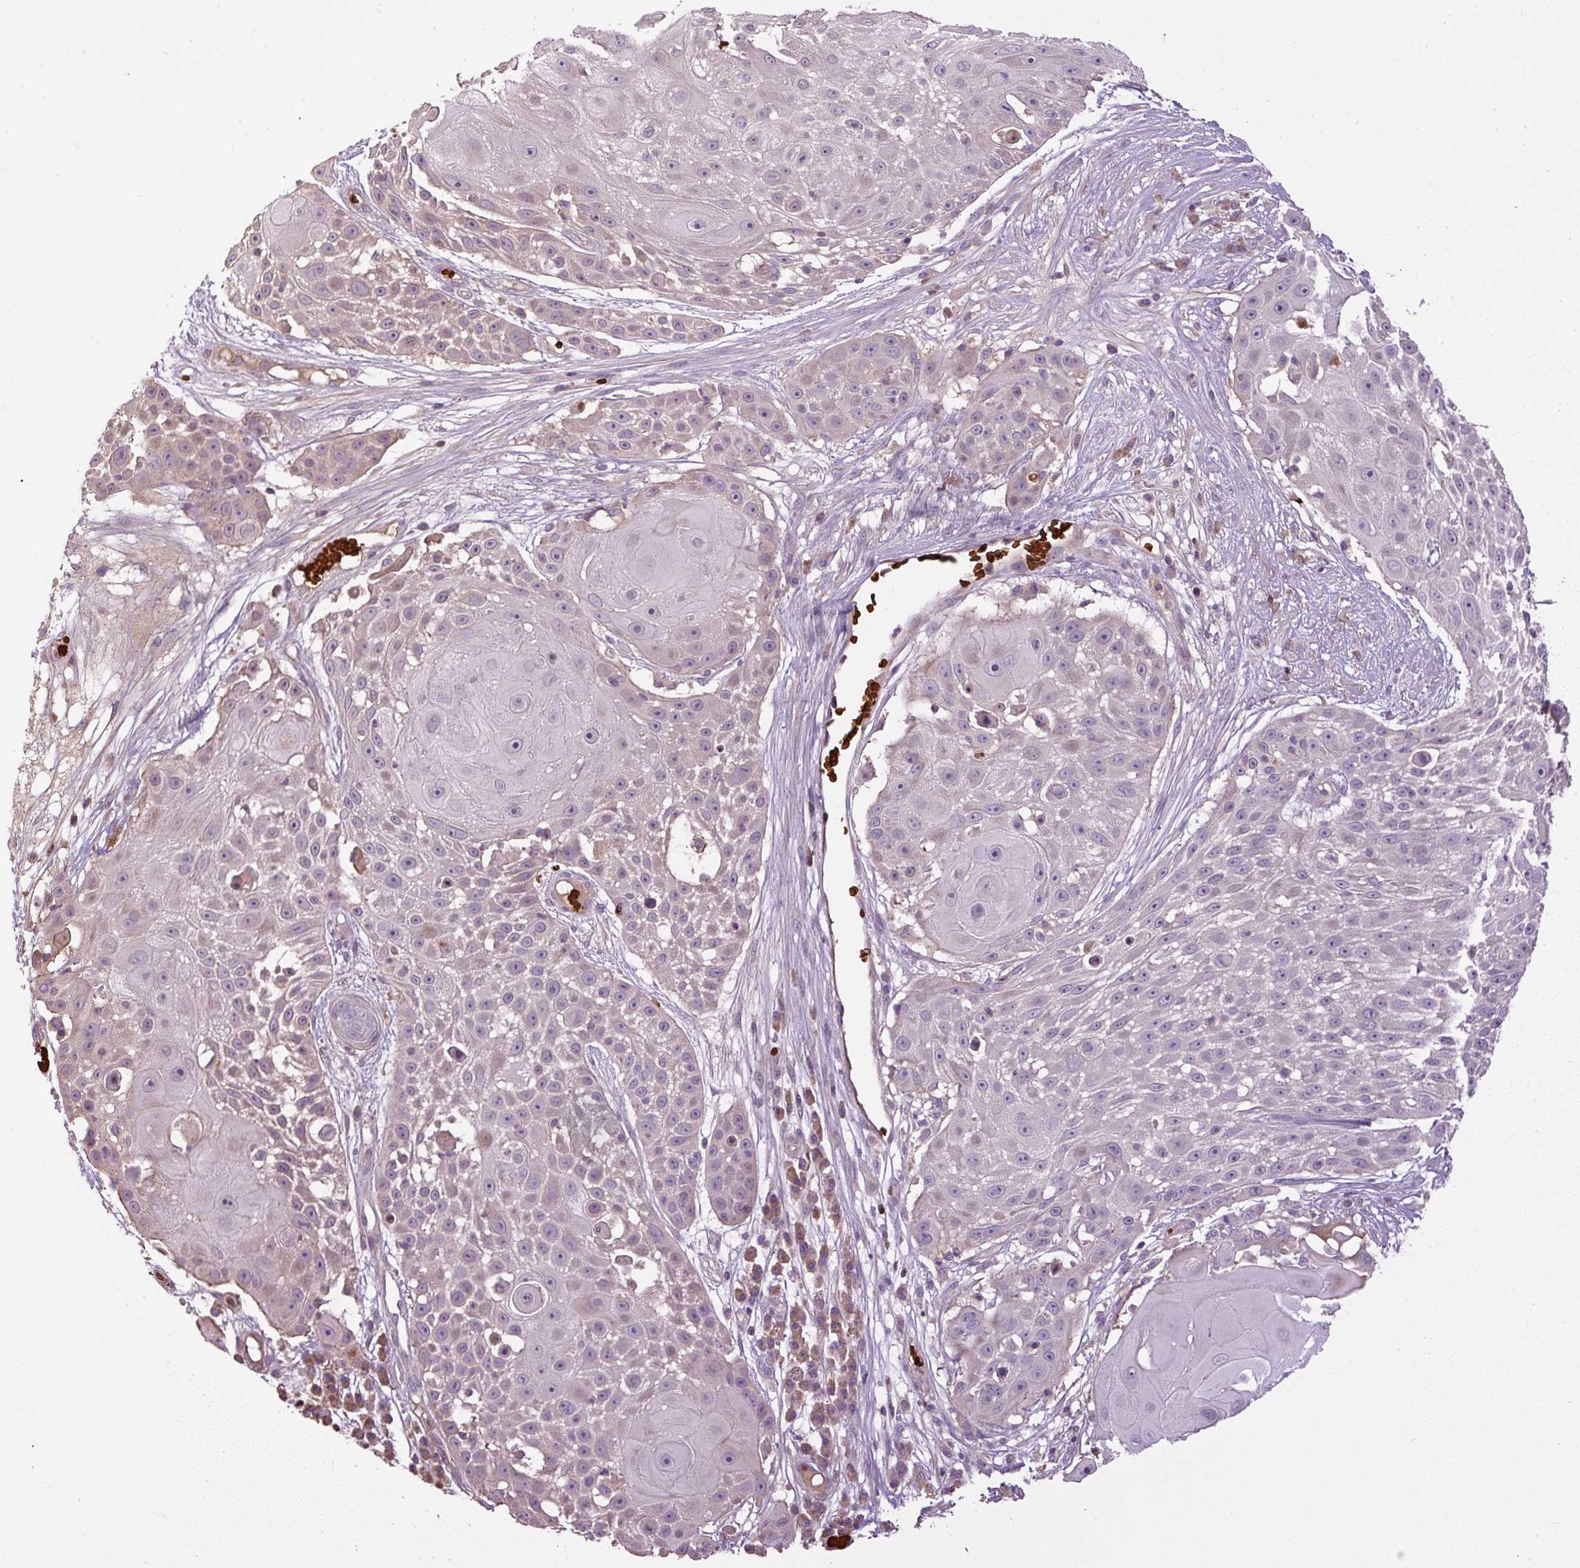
{"staining": {"intensity": "negative", "quantity": "none", "location": "none"}, "tissue": "skin cancer", "cell_type": "Tumor cells", "image_type": "cancer", "snomed": [{"axis": "morphology", "description": "Squamous cell carcinoma, NOS"}, {"axis": "topography", "description": "Skin"}], "caption": "A high-resolution micrograph shows immunohistochemistry staining of squamous cell carcinoma (skin), which displays no significant staining in tumor cells.", "gene": "CXCL13", "patient": {"sex": "female", "age": 86}}